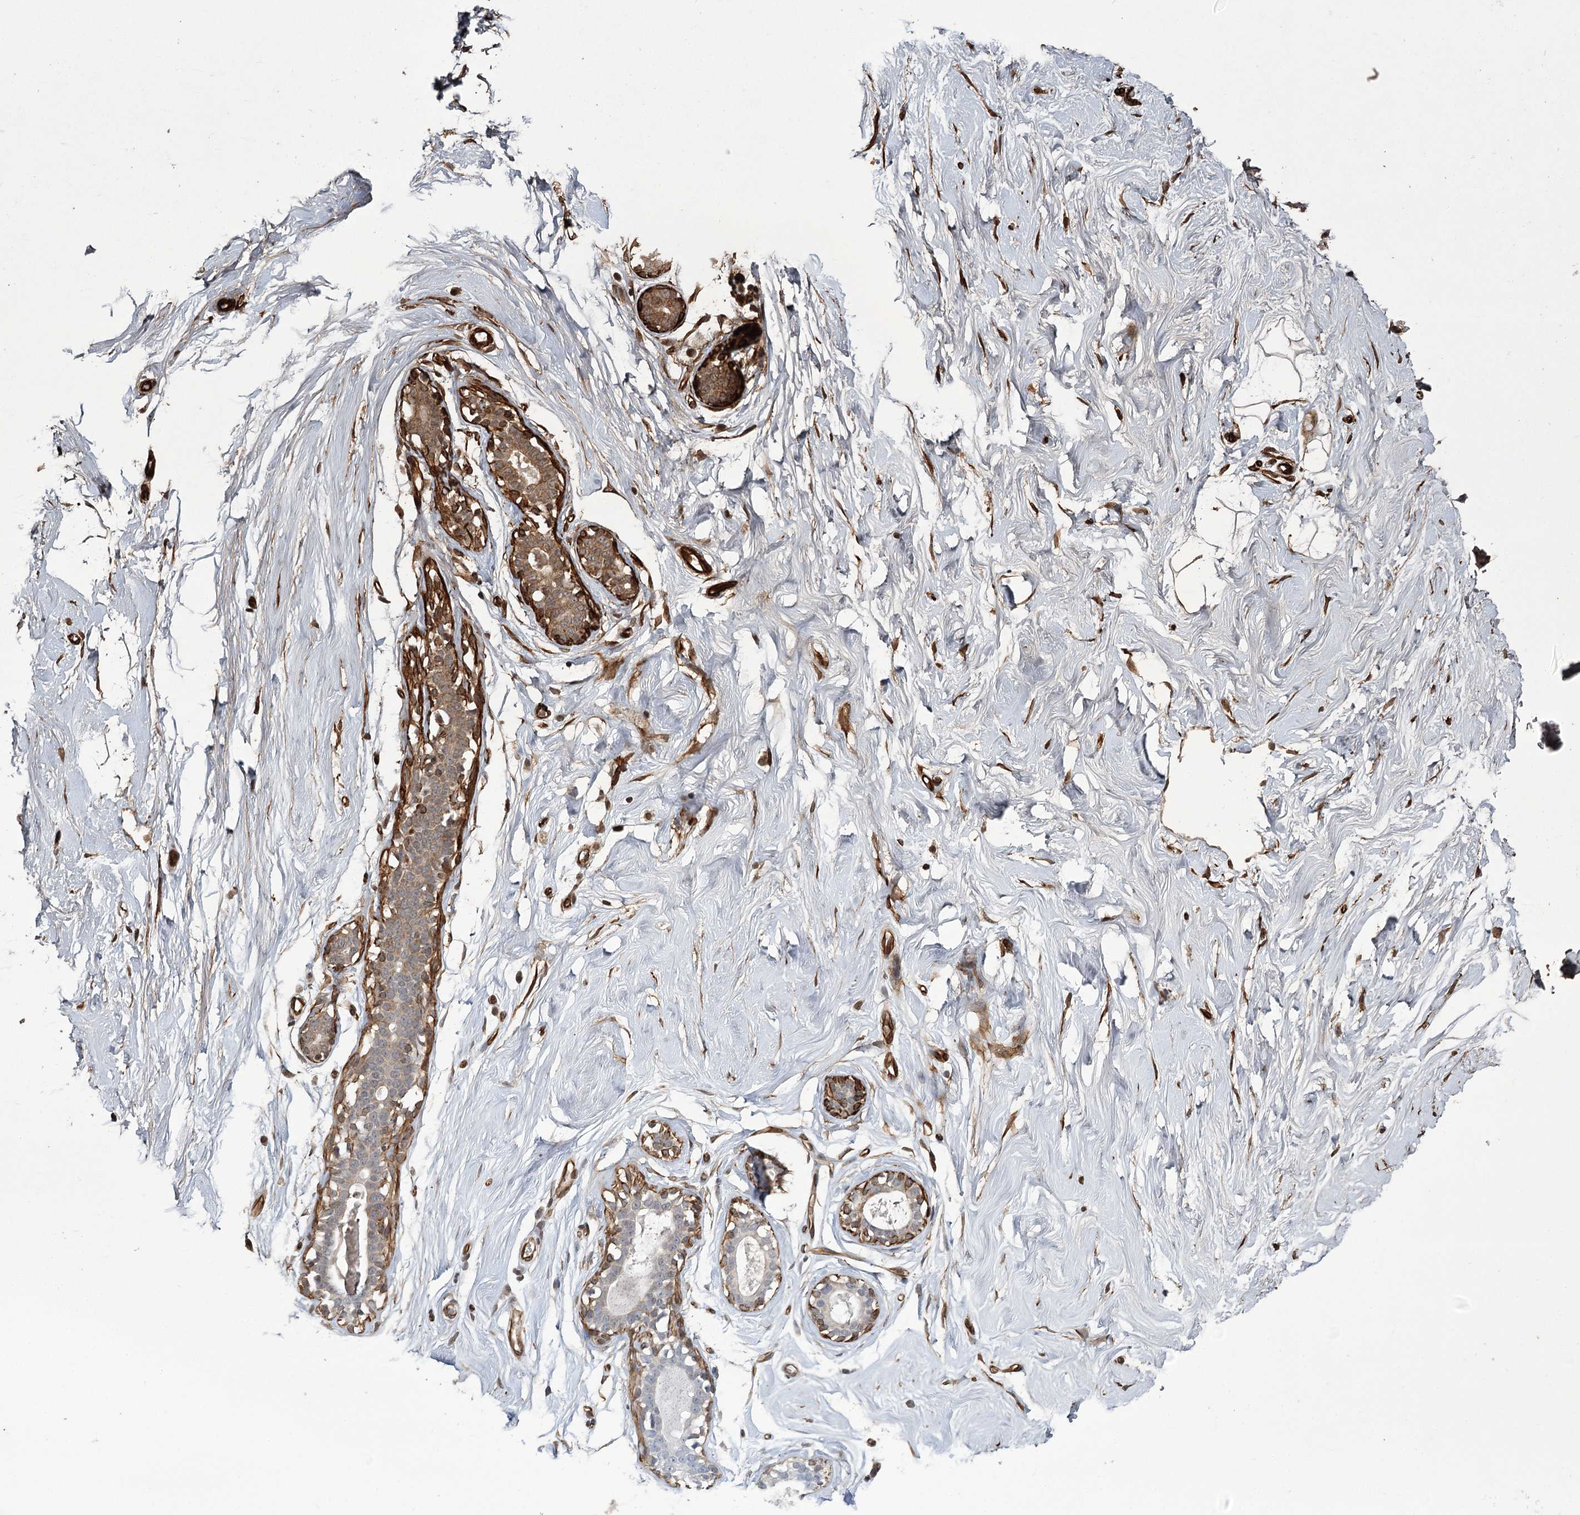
{"staining": {"intensity": "negative", "quantity": "none", "location": "none"}, "tissue": "breast", "cell_type": "Adipocytes", "image_type": "normal", "snomed": [{"axis": "morphology", "description": "Normal tissue, NOS"}, {"axis": "morphology", "description": "Adenoma, NOS"}, {"axis": "topography", "description": "Breast"}], "caption": "This image is of benign breast stained with immunohistochemistry (IHC) to label a protein in brown with the nuclei are counter-stained blue. There is no expression in adipocytes.", "gene": "RPAP3", "patient": {"sex": "female", "age": 23}}